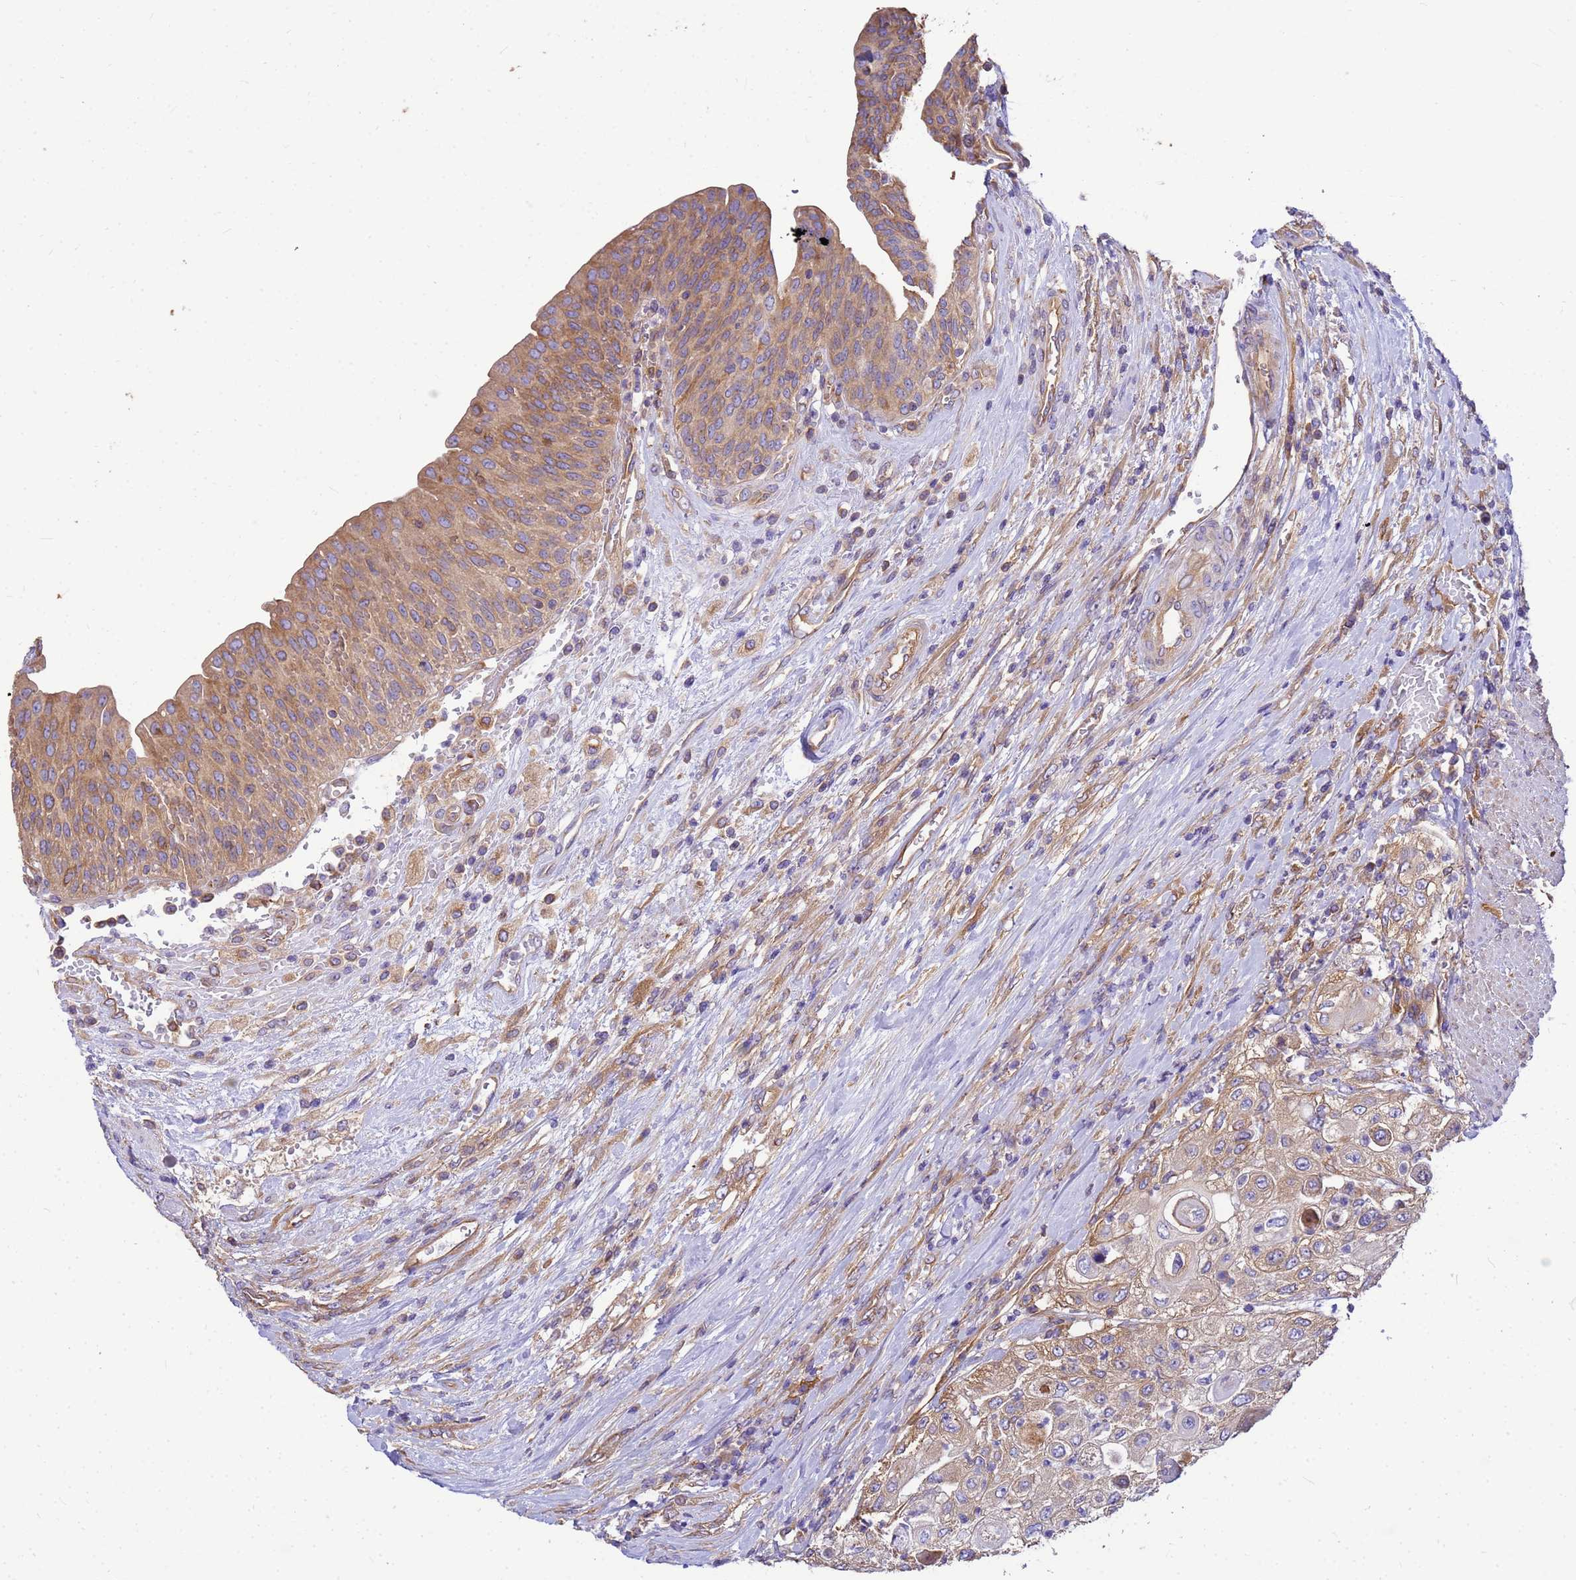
{"staining": {"intensity": "weak", "quantity": ">75%", "location": "cytoplasmic/membranous"}, "tissue": "urothelial cancer", "cell_type": "Tumor cells", "image_type": "cancer", "snomed": [{"axis": "morphology", "description": "Urothelial carcinoma, High grade"}, {"axis": "topography", "description": "Urinary bladder"}], "caption": "Immunohistochemistry (IHC) of urothelial carcinoma (high-grade) reveals low levels of weak cytoplasmic/membranous positivity in approximately >75% of tumor cells.", "gene": "TUBB1", "patient": {"sex": "female", "age": 79}}